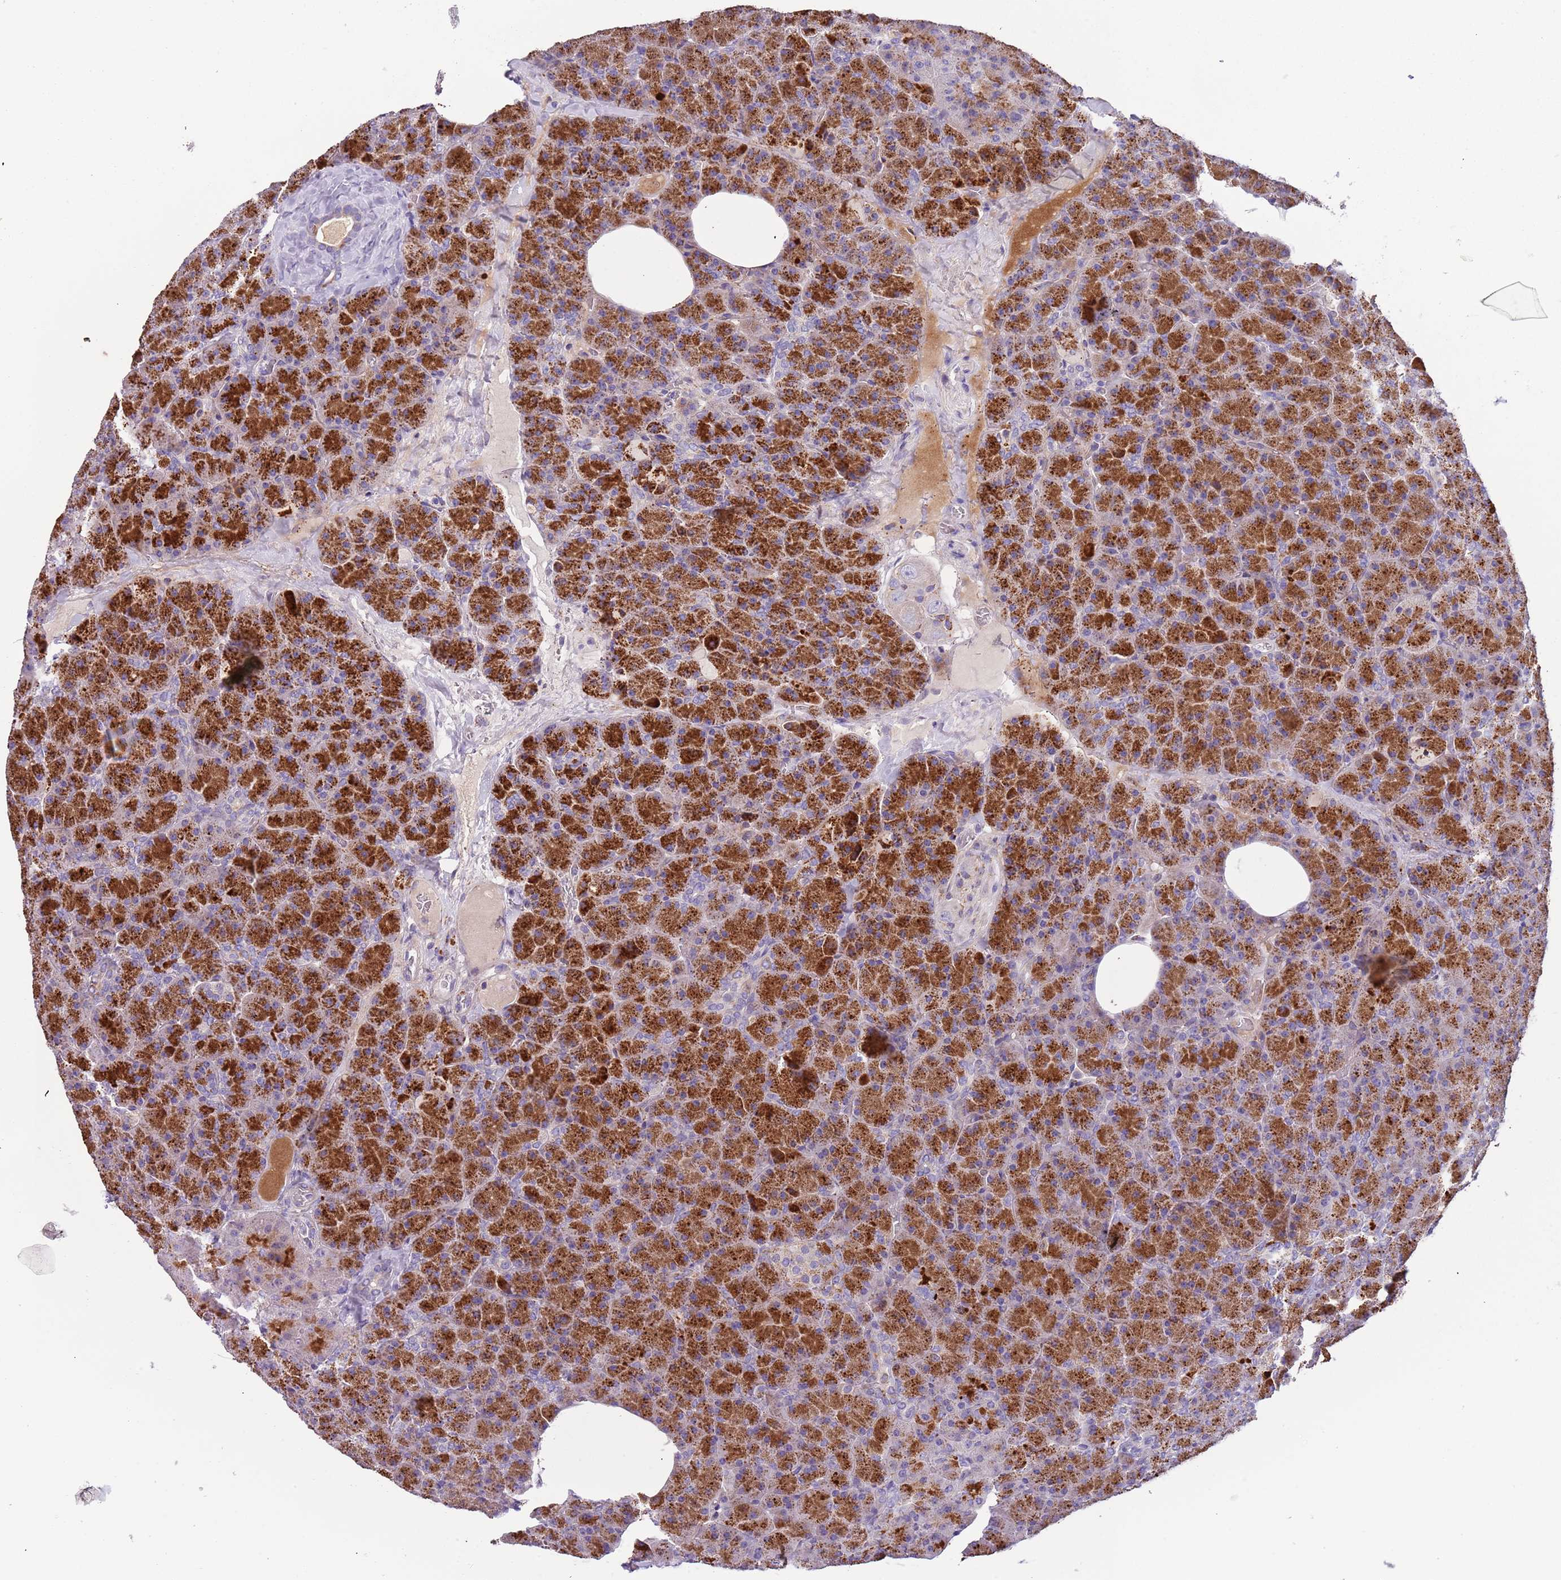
{"staining": {"intensity": "strong", "quantity": ">75%", "location": "cytoplasmic/membranous"}, "tissue": "pancreas", "cell_type": "Exocrine glandular cells", "image_type": "normal", "snomed": [{"axis": "morphology", "description": "Normal tissue, NOS"}, {"axis": "morphology", "description": "Carcinoid, malignant, NOS"}, {"axis": "topography", "description": "Pancreas"}], "caption": "Approximately >75% of exocrine glandular cells in benign human pancreas demonstrate strong cytoplasmic/membranous protein expression as visualized by brown immunohistochemical staining.", "gene": "RNF222", "patient": {"sex": "female", "age": 35}}